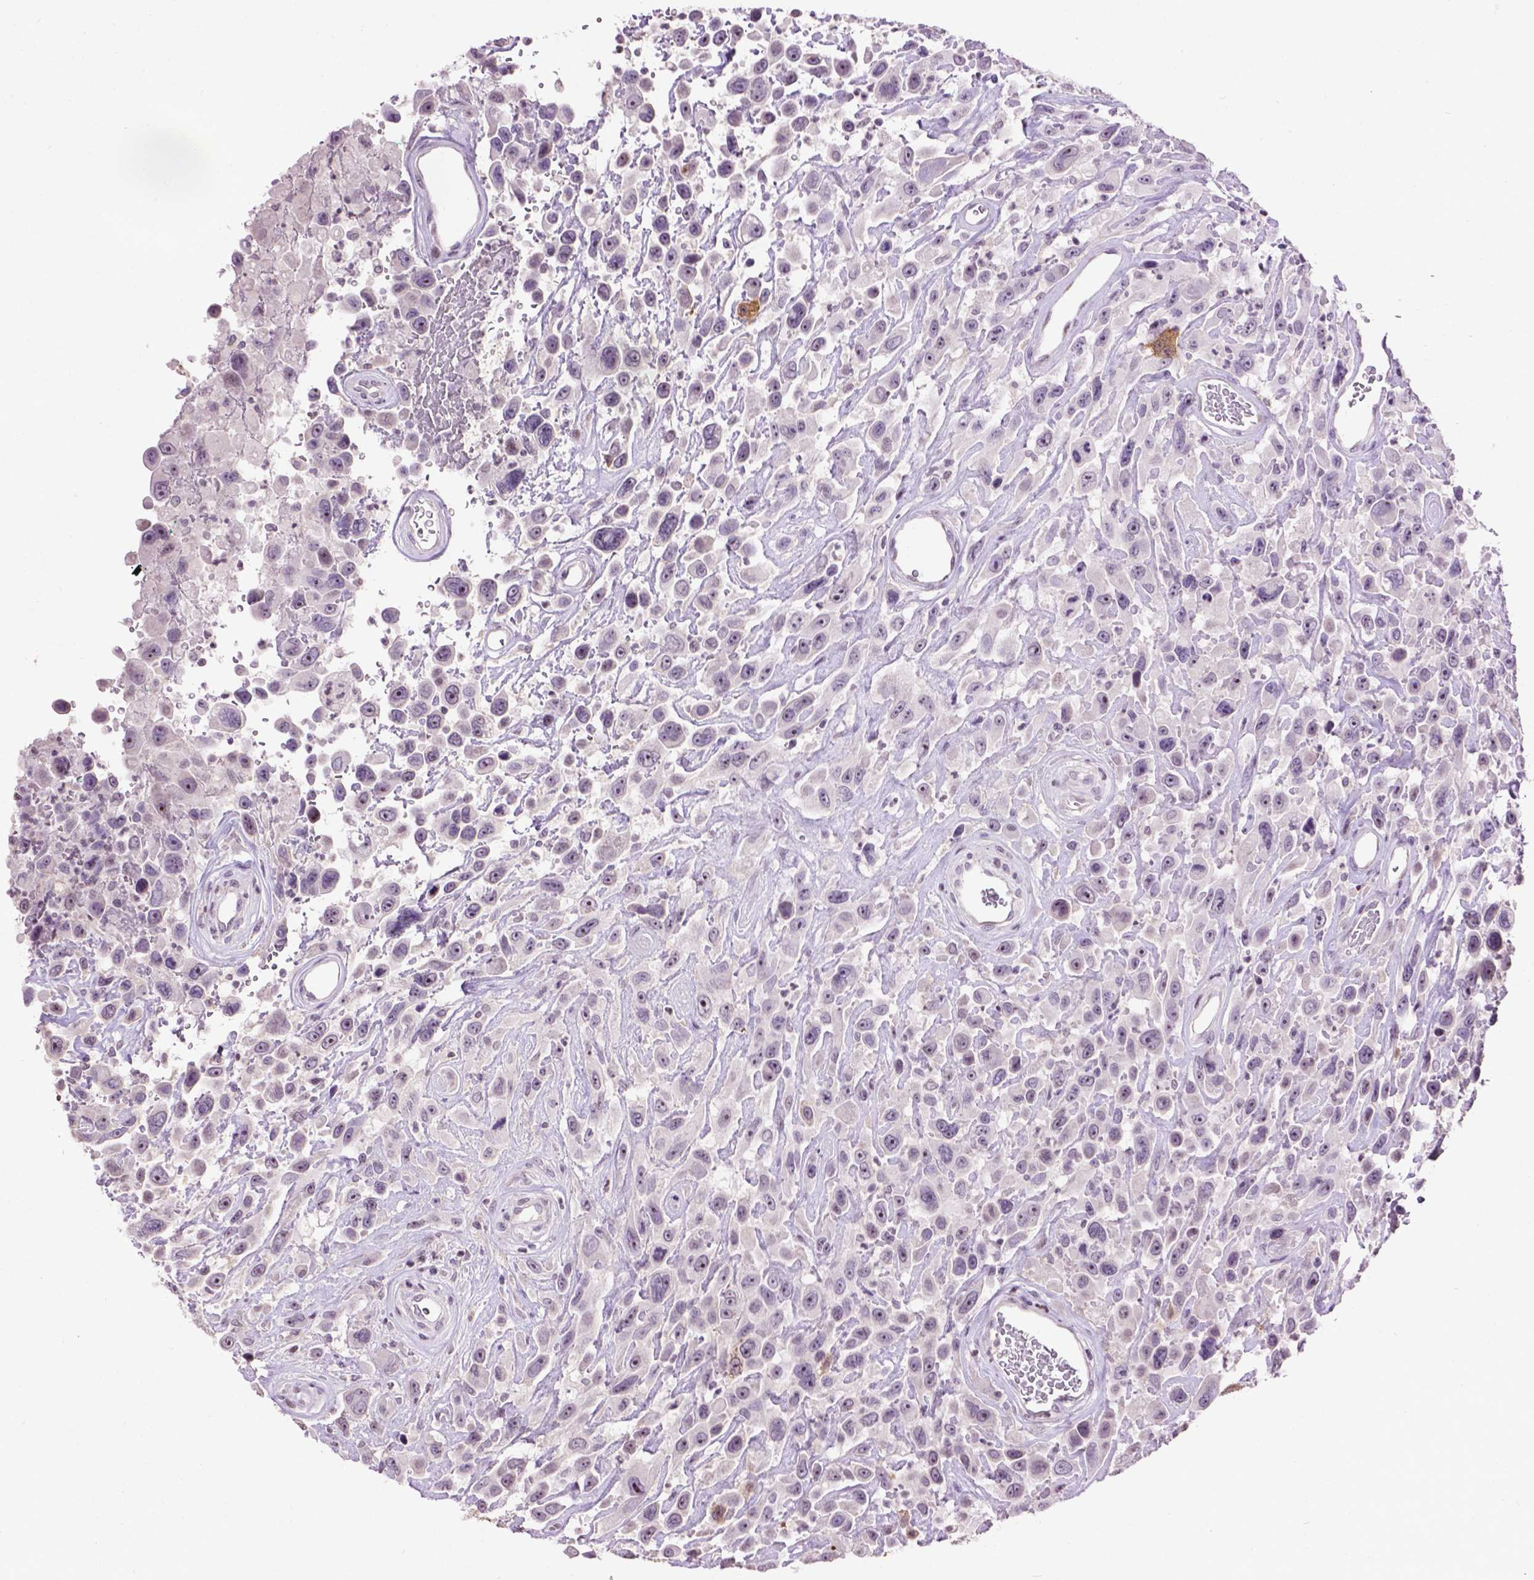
{"staining": {"intensity": "moderate", "quantity": "<25%", "location": "nuclear"}, "tissue": "urothelial cancer", "cell_type": "Tumor cells", "image_type": "cancer", "snomed": [{"axis": "morphology", "description": "Urothelial carcinoma, High grade"}, {"axis": "topography", "description": "Urinary bladder"}], "caption": "High-power microscopy captured an immunohistochemistry image of urothelial cancer, revealing moderate nuclear expression in approximately <25% of tumor cells. Ihc stains the protein of interest in brown and the nuclei are stained blue.", "gene": "TH", "patient": {"sex": "male", "age": 53}}